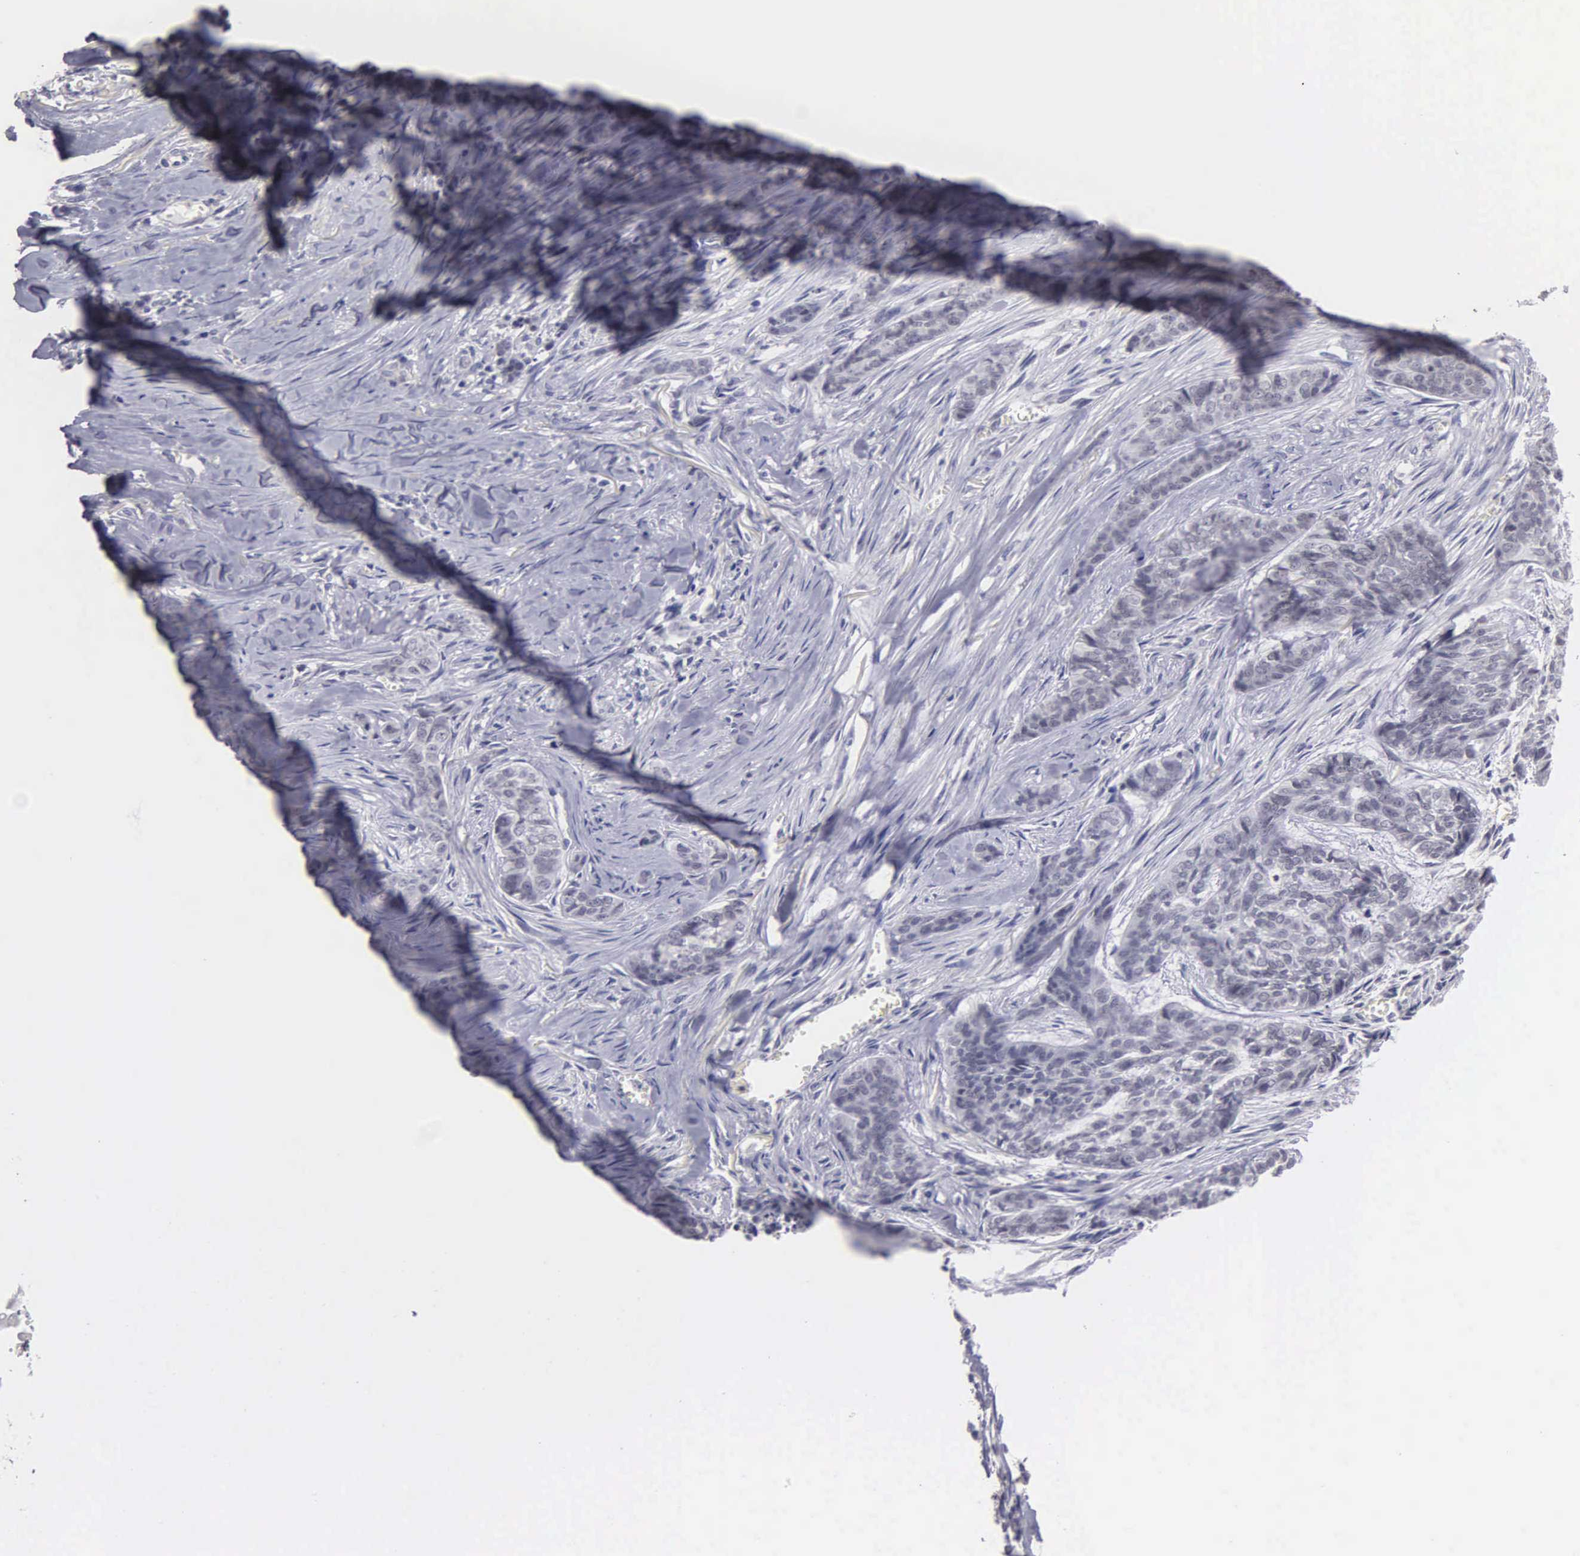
{"staining": {"intensity": "negative", "quantity": "none", "location": "none"}, "tissue": "skin cancer", "cell_type": "Tumor cells", "image_type": "cancer", "snomed": [{"axis": "morphology", "description": "Normal tissue, NOS"}, {"axis": "morphology", "description": "Basal cell carcinoma"}, {"axis": "topography", "description": "Skin"}], "caption": "Skin basal cell carcinoma was stained to show a protein in brown. There is no significant staining in tumor cells. (DAB IHC, high magnification).", "gene": "BRD1", "patient": {"sex": "female", "age": 65}}